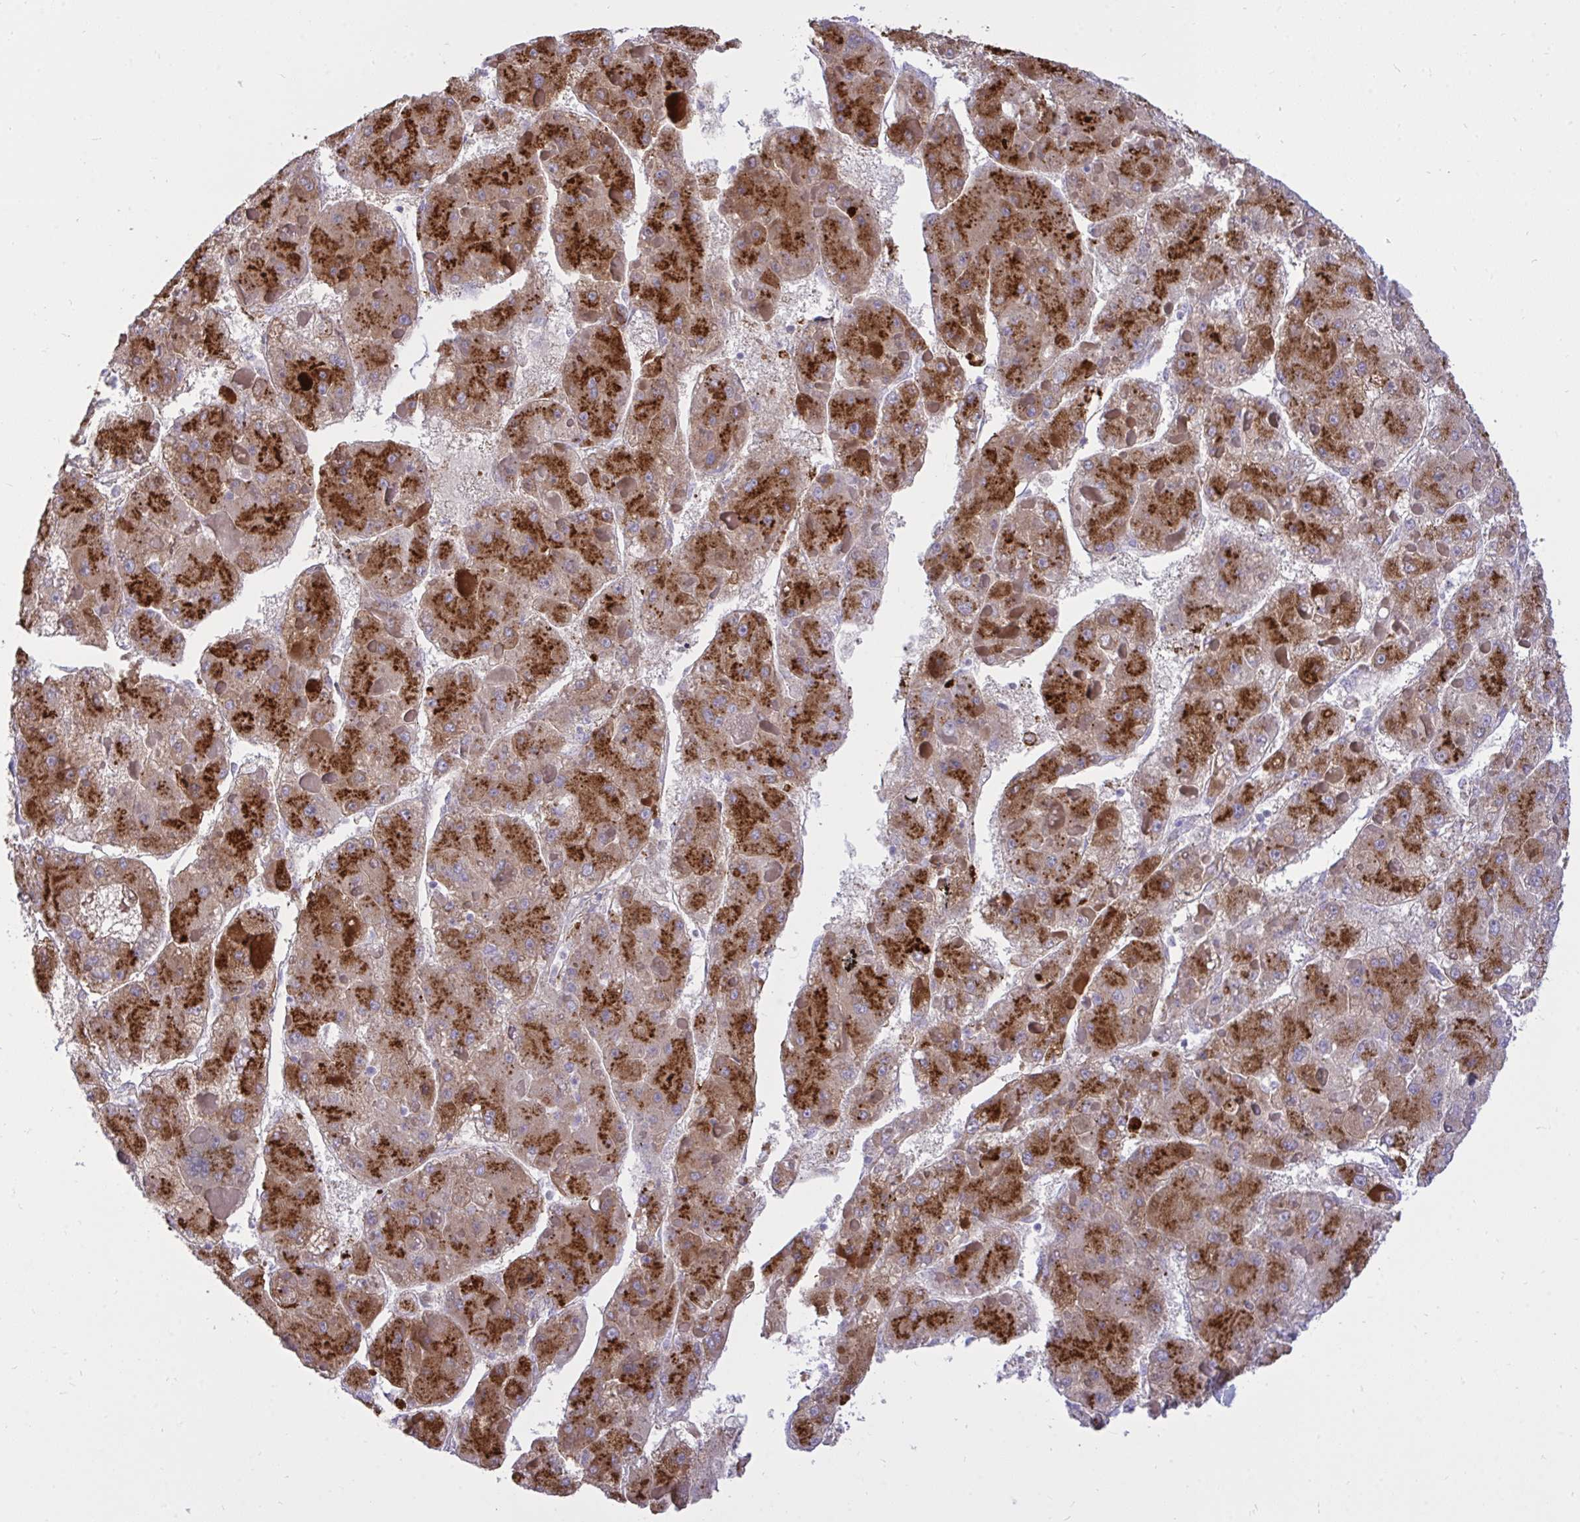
{"staining": {"intensity": "strong", "quantity": ">75%", "location": "cytoplasmic/membranous"}, "tissue": "liver cancer", "cell_type": "Tumor cells", "image_type": "cancer", "snomed": [{"axis": "morphology", "description": "Carcinoma, Hepatocellular, NOS"}, {"axis": "topography", "description": "Liver"}], "caption": "Hepatocellular carcinoma (liver) stained with immunohistochemistry (IHC) shows strong cytoplasmic/membranous expression in about >75% of tumor cells.", "gene": "F2", "patient": {"sex": "female", "age": 73}}